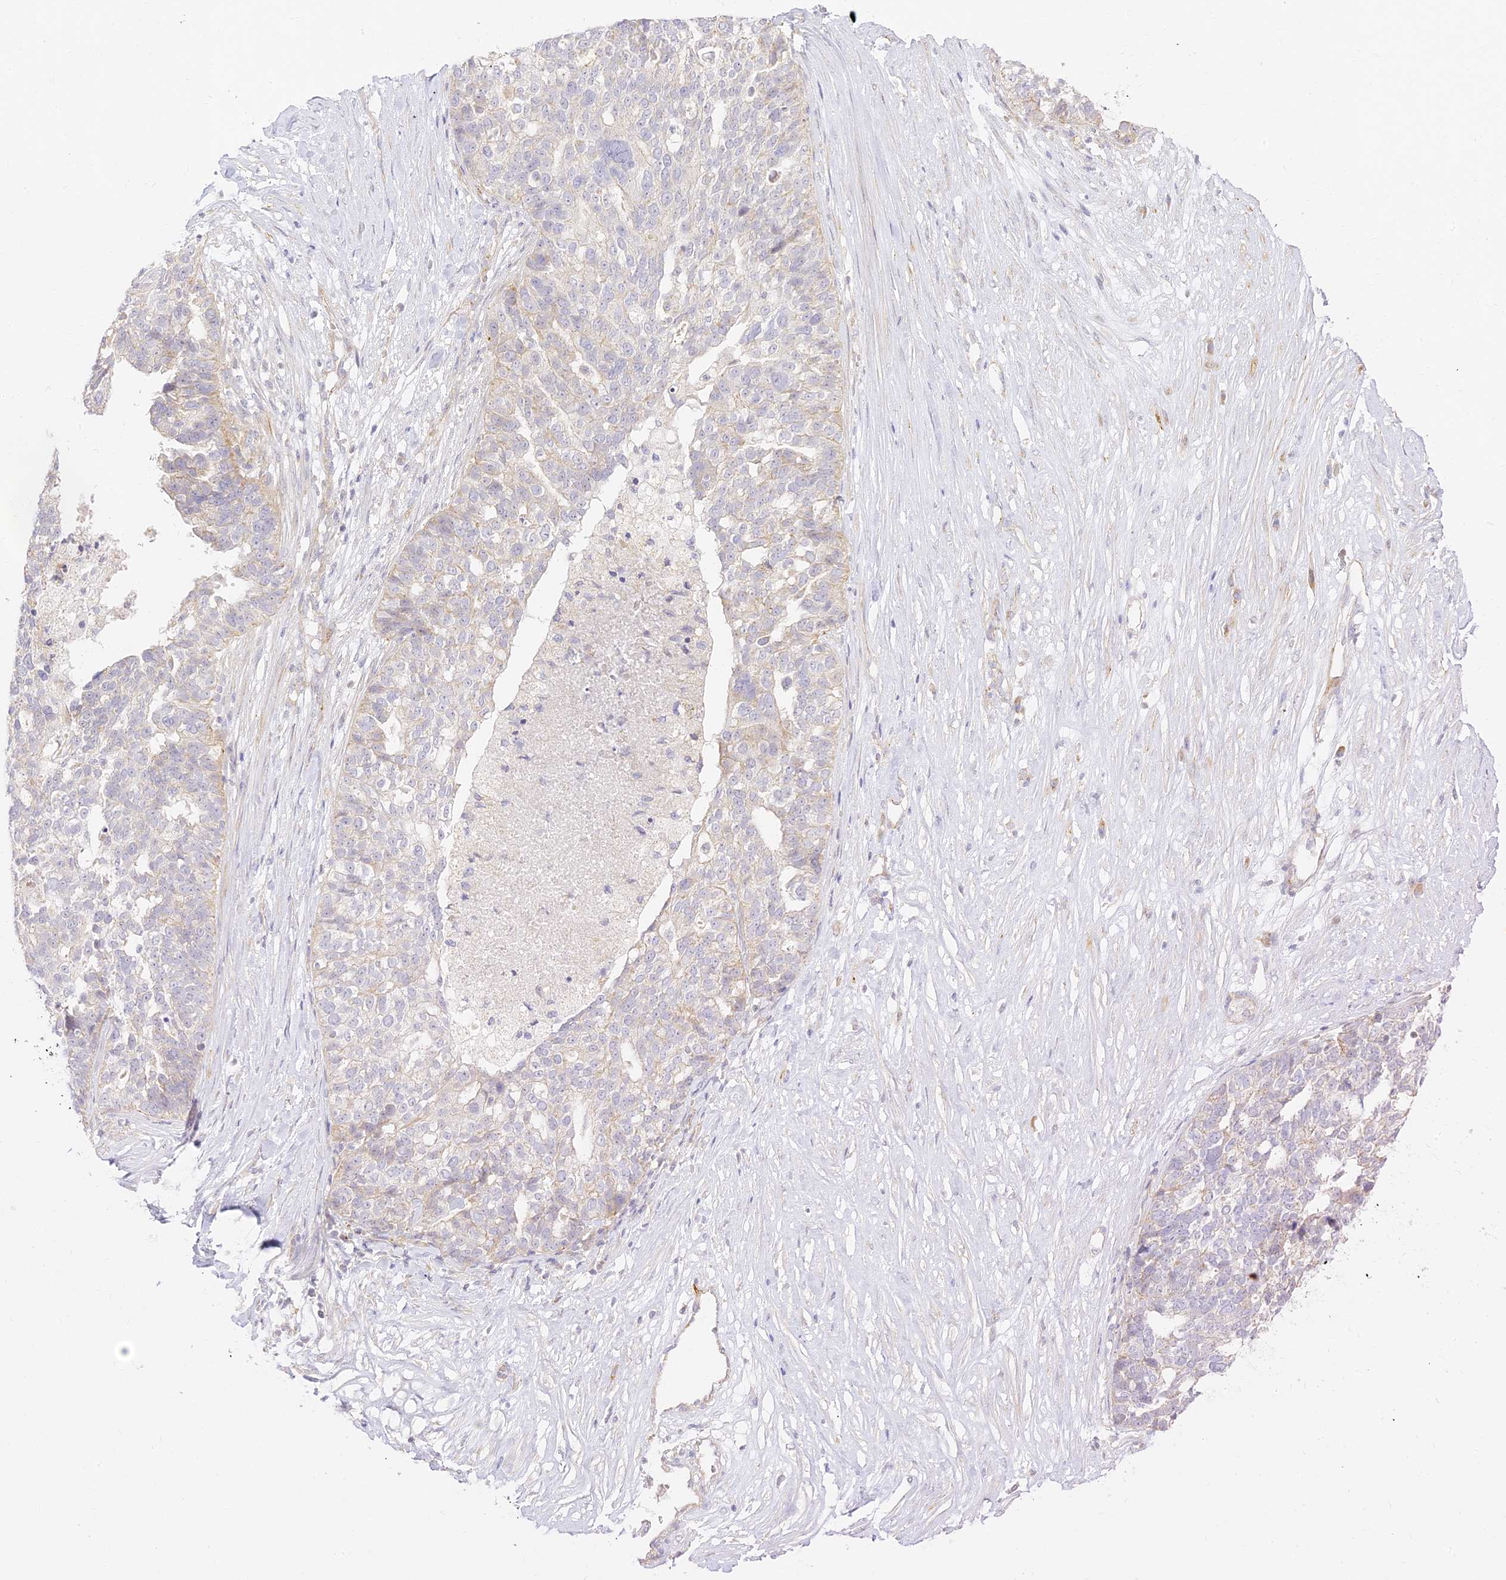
{"staining": {"intensity": "weak", "quantity": "<25%", "location": "cytoplasmic/membranous"}, "tissue": "ovarian cancer", "cell_type": "Tumor cells", "image_type": "cancer", "snomed": [{"axis": "morphology", "description": "Cystadenocarcinoma, serous, NOS"}, {"axis": "topography", "description": "Ovary"}], "caption": "This is a image of immunohistochemistry (IHC) staining of serous cystadenocarcinoma (ovarian), which shows no staining in tumor cells. (DAB IHC, high magnification).", "gene": "LRRC15", "patient": {"sex": "female", "age": 59}}